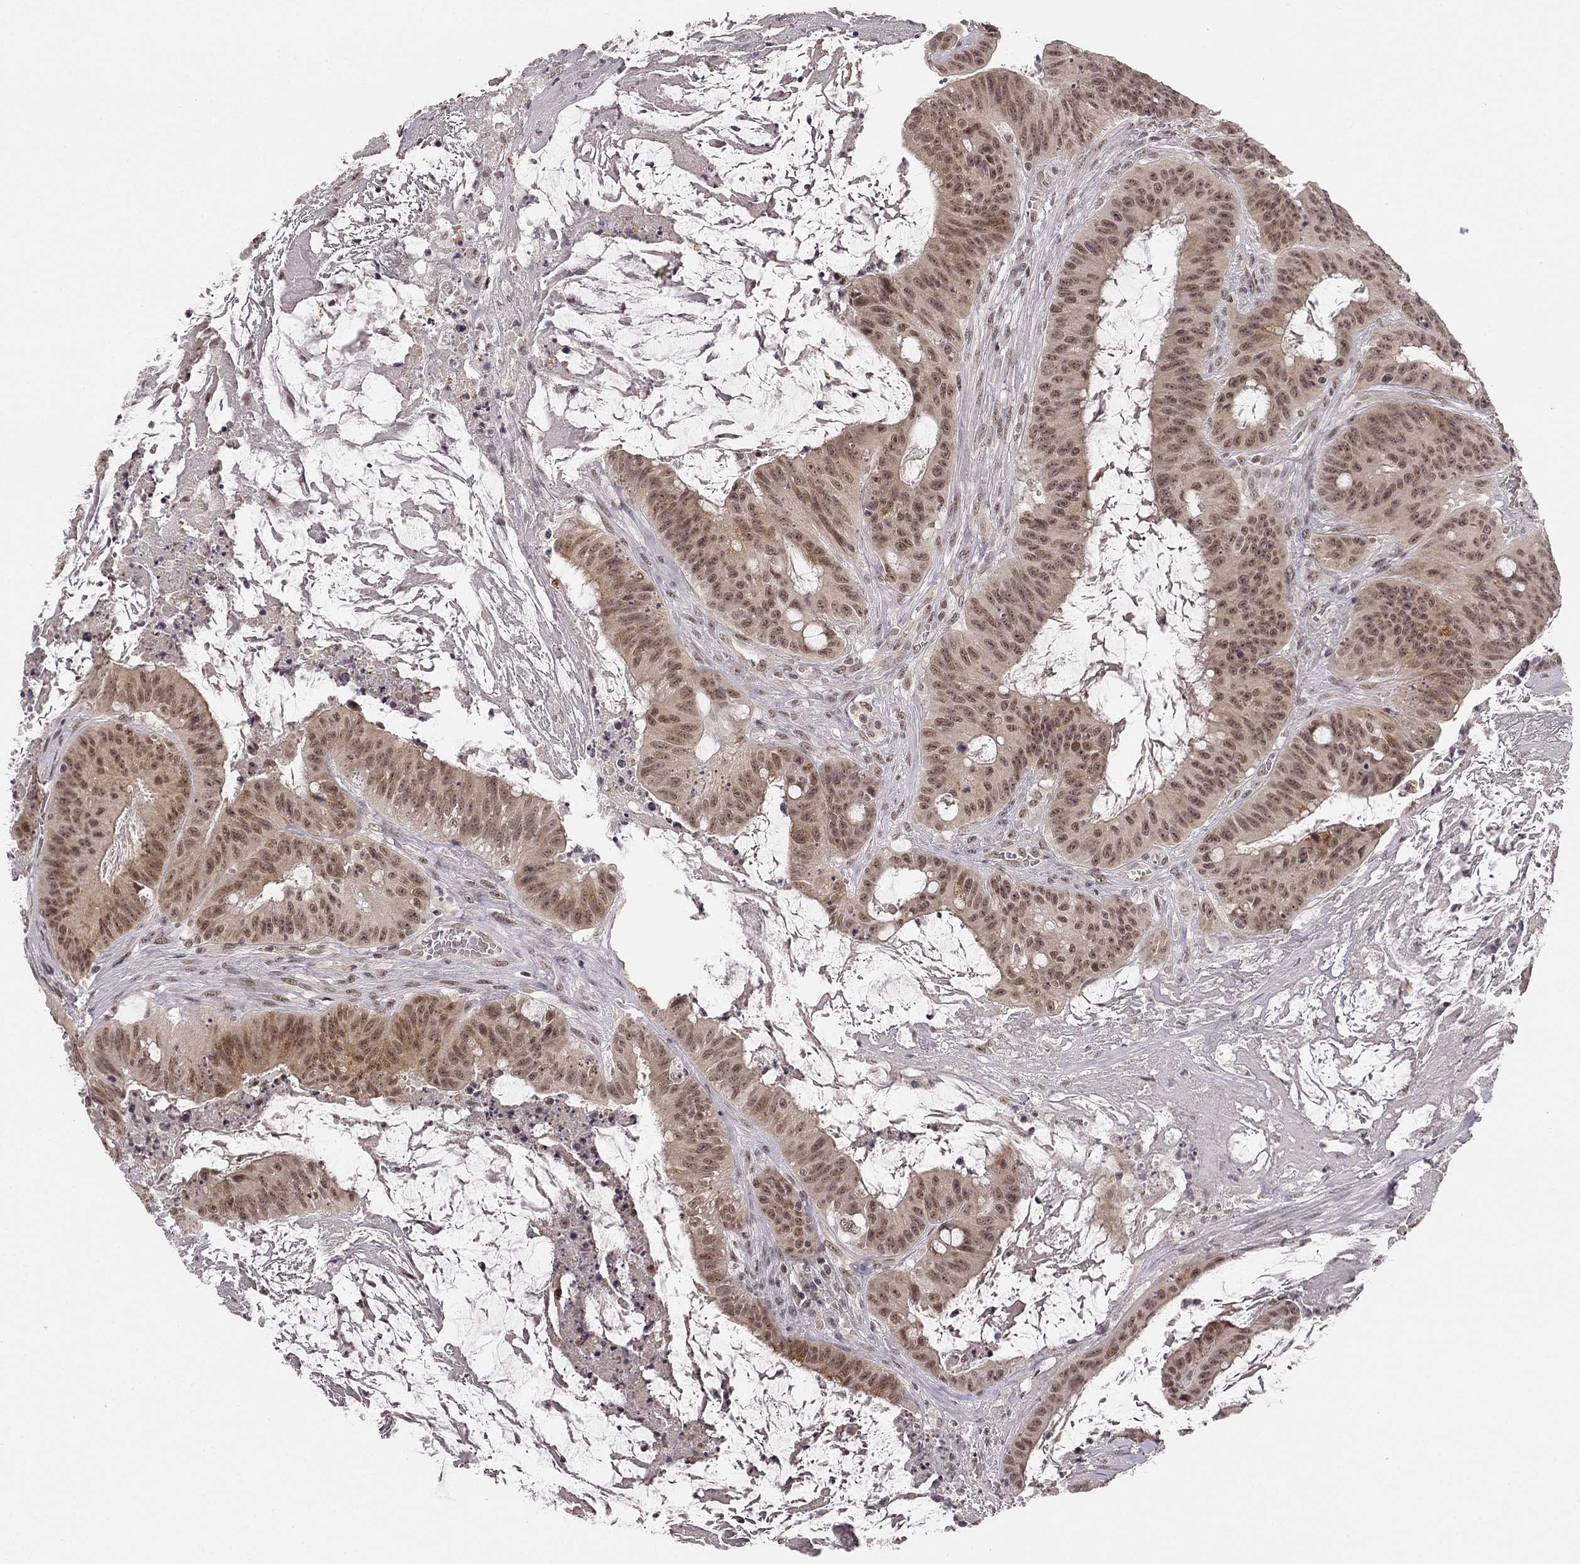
{"staining": {"intensity": "weak", "quantity": "25%-75%", "location": "cytoplasmic/membranous,nuclear"}, "tissue": "colorectal cancer", "cell_type": "Tumor cells", "image_type": "cancer", "snomed": [{"axis": "morphology", "description": "Adenocarcinoma, NOS"}, {"axis": "topography", "description": "Colon"}], "caption": "A brown stain shows weak cytoplasmic/membranous and nuclear positivity of a protein in adenocarcinoma (colorectal) tumor cells.", "gene": "HCN4", "patient": {"sex": "male", "age": 33}}